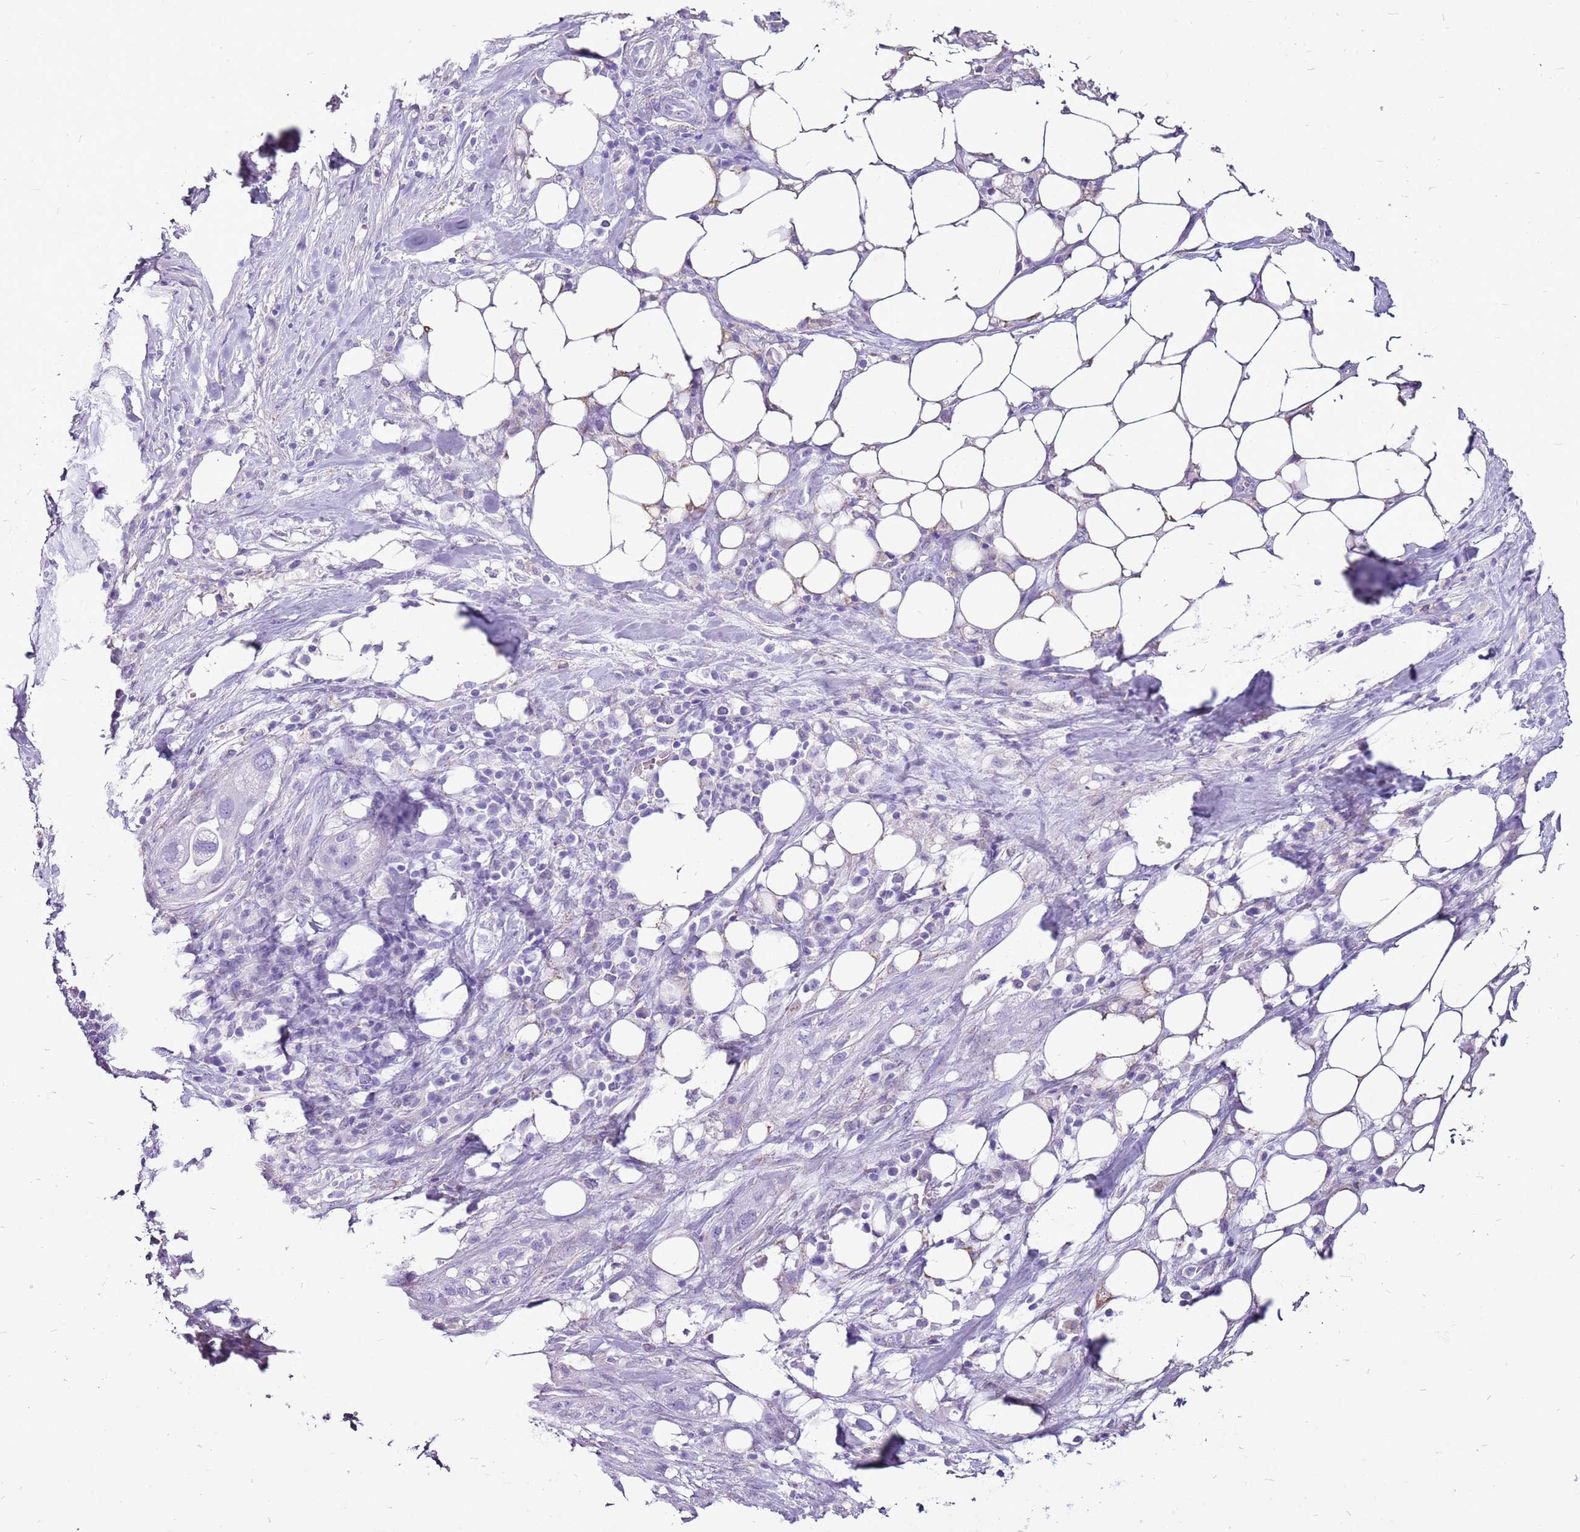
{"staining": {"intensity": "negative", "quantity": "none", "location": "none"}, "tissue": "pancreatic cancer", "cell_type": "Tumor cells", "image_type": "cancer", "snomed": [{"axis": "morphology", "description": "Adenocarcinoma, NOS"}, {"axis": "topography", "description": "Pancreas"}], "caption": "Immunohistochemistry (IHC) histopathology image of pancreatic cancer stained for a protein (brown), which demonstrates no expression in tumor cells. (DAB immunohistochemistry (IHC), high magnification).", "gene": "ACSS3", "patient": {"sex": "male", "age": 44}}